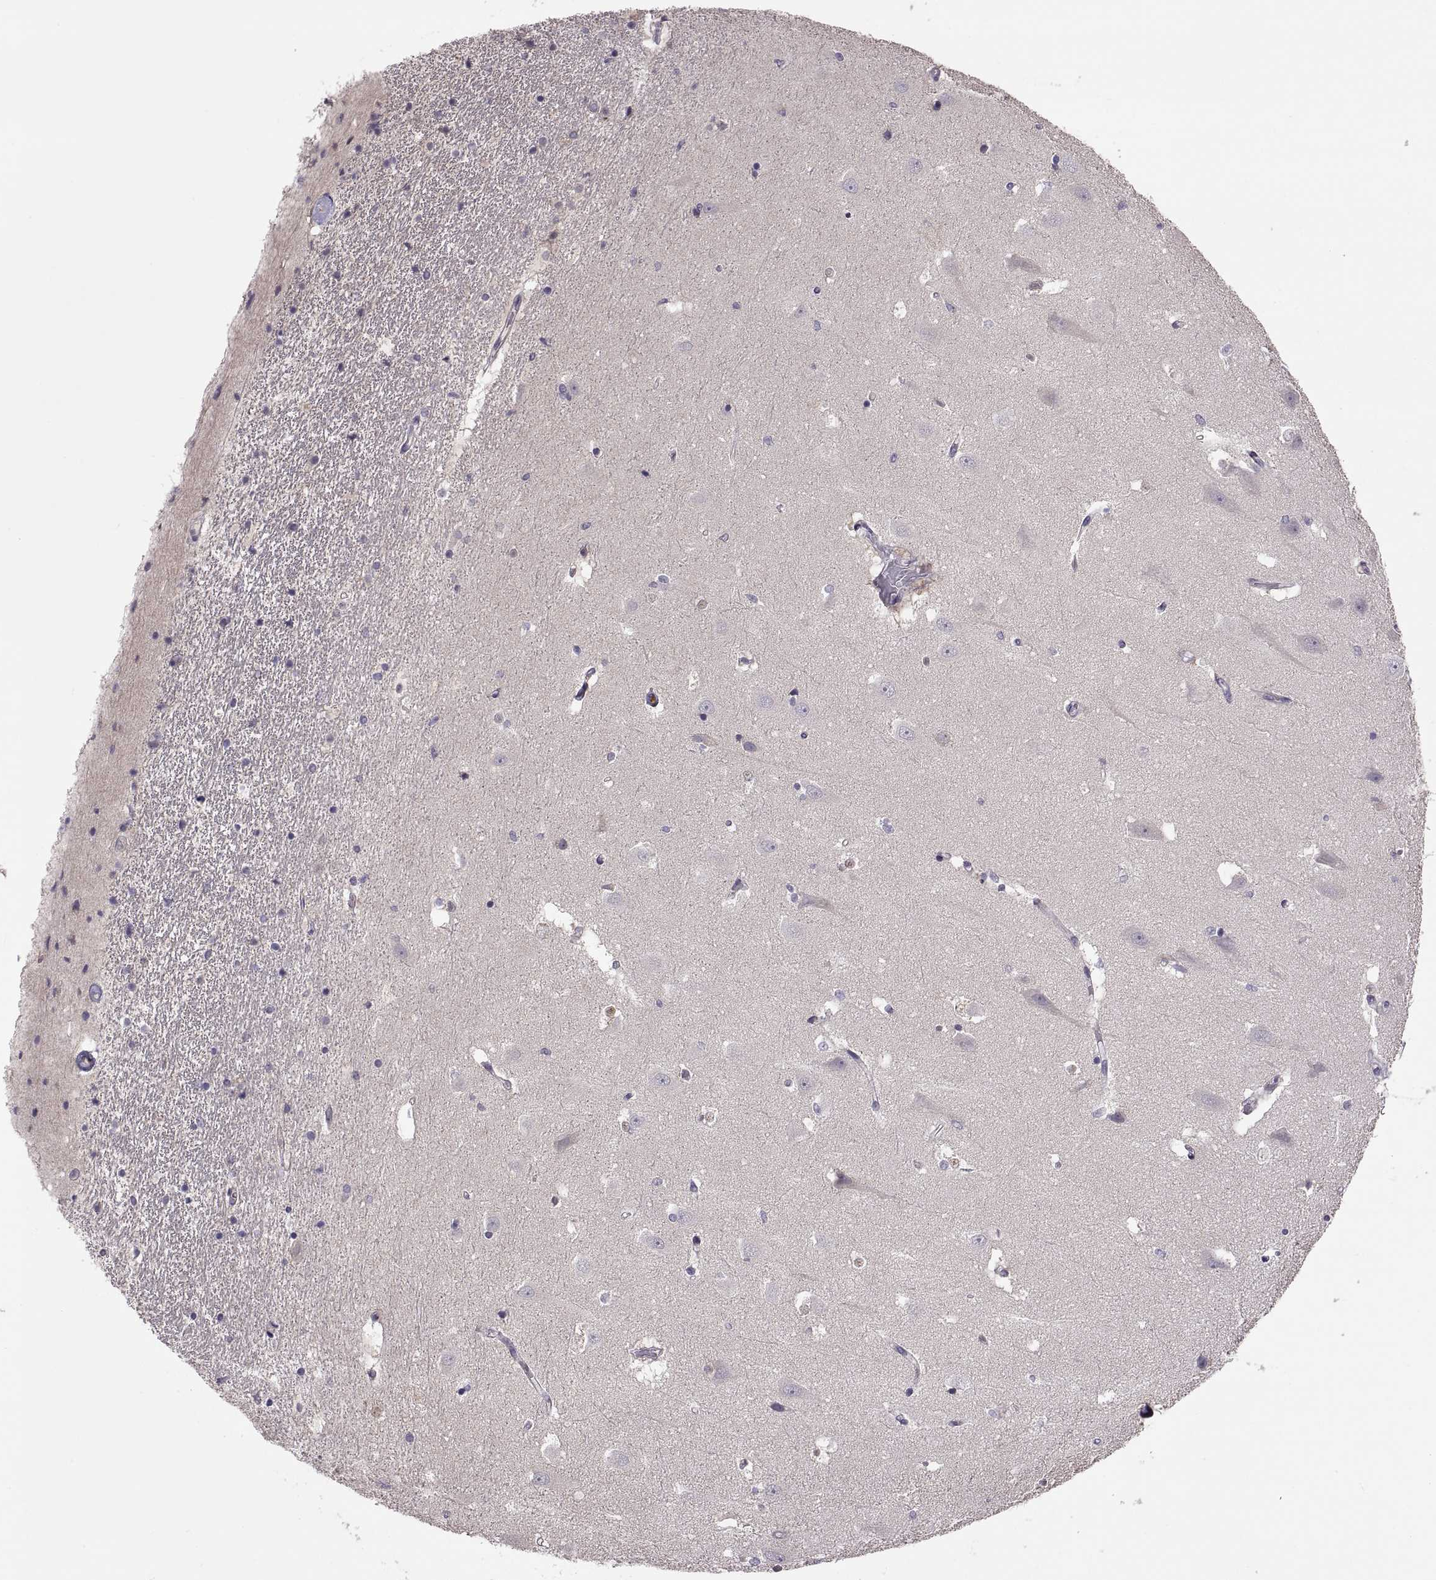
{"staining": {"intensity": "negative", "quantity": "none", "location": "none"}, "tissue": "hippocampus", "cell_type": "Glial cells", "image_type": "normal", "snomed": [{"axis": "morphology", "description": "Normal tissue, NOS"}, {"axis": "topography", "description": "Hippocampus"}], "caption": "Immunohistochemical staining of unremarkable human hippocampus exhibits no significant staining in glial cells.", "gene": "ACSBG2", "patient": {"sex": "male", "age": 44}}